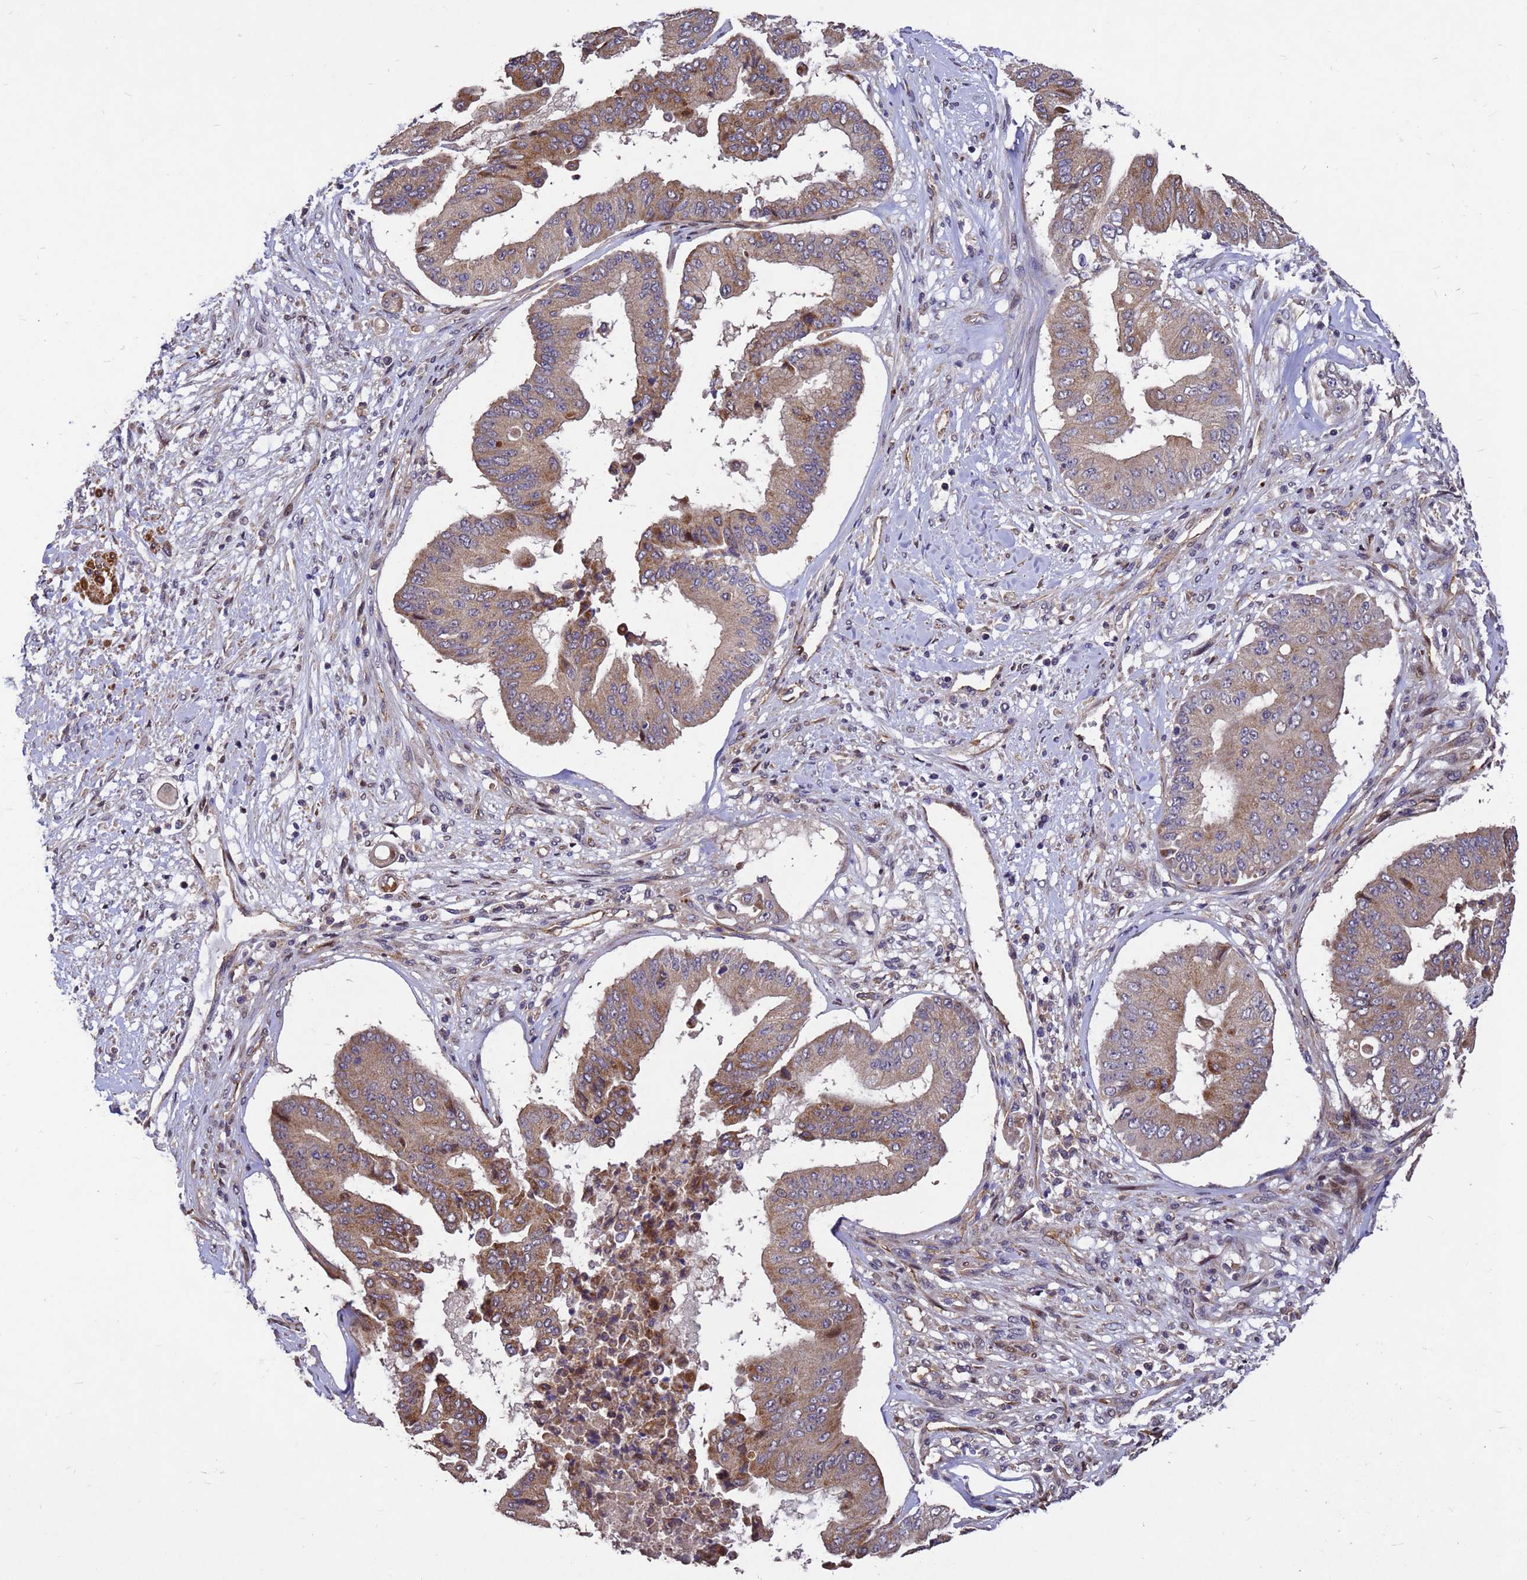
{"staining": {"intensity": "moderate", "quantity": ">75%", "location": "cytoplasmic/membranous"}, "tissue": "pancreatic cancer", "cell_type": "Tumor cells", "image_type": "cancer", "snomed": [{"axis": "morphology", "description": "Adenocarcinoma, NOS"}, {"axis": "topography", "description": "Pancreas"}], "caption": "The image displays immunohistochemical staining of pancreatic adenocarcinoma. There is moderate cytoplasmic/membranous expression is present in about >75% of tumor cells.", "gene": "RSPRY1", "patient": {"sex": "female", "age": 77}}